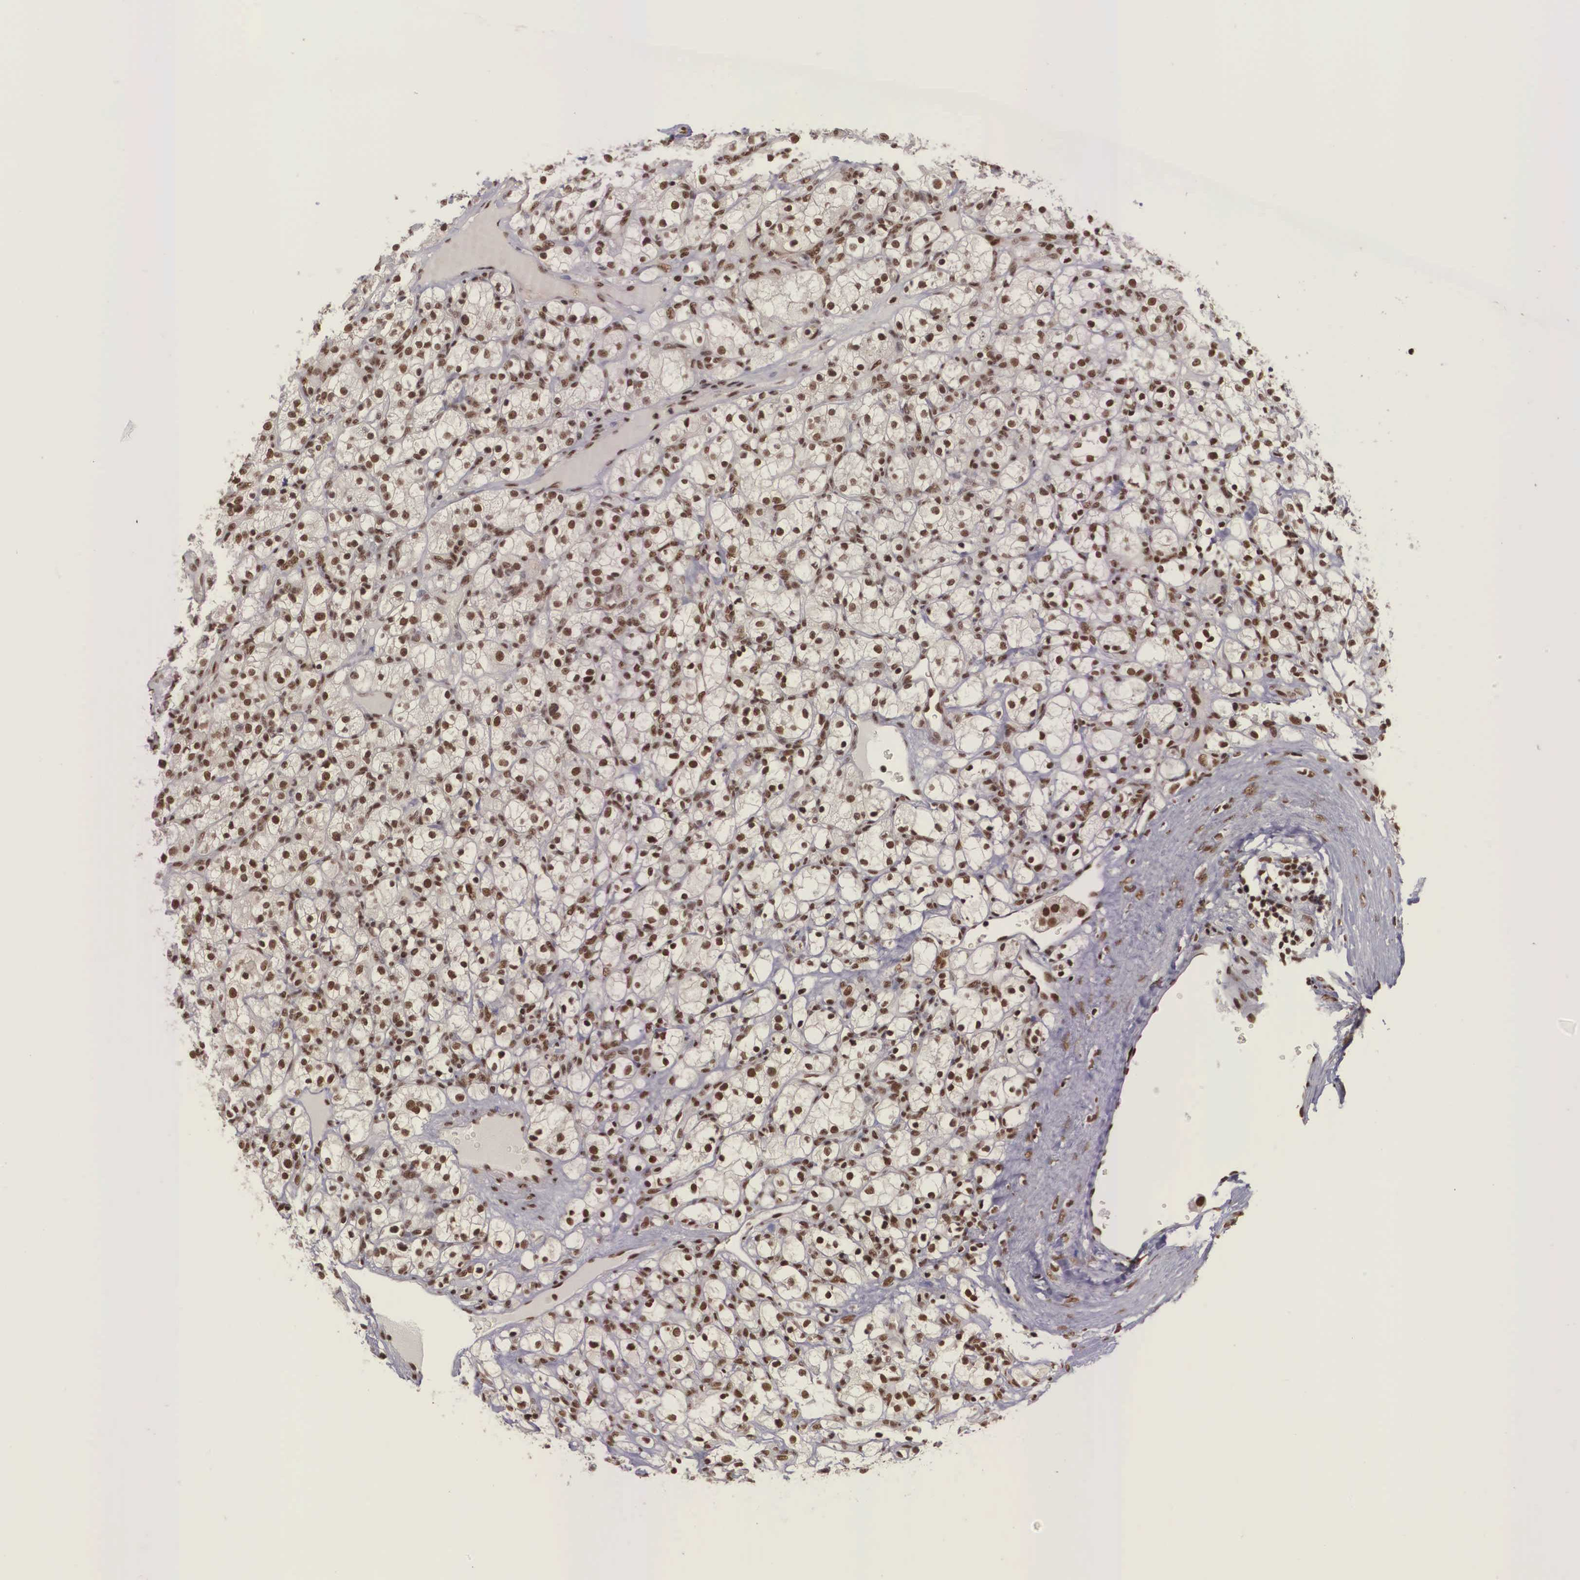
{"staining": {"intensity": "strong", "quantity": ">75%", "location": "nuclear"}, "tissue": "renal cancer", "cell_type": "Tumor cells", "image_type": "cancer", "snomed": [{"axis": "morphology", "description": "Adenocarcinoma, NOS"}, {"axis": "topography", "description": "Kidney"}], "caption": "A micrograph of human renal cancer (adenocarcinoma) stained for a protein demonstrates strong nuclear brown staining in tumor cells. The protein of interest is shown in brown color, while the nuclei are stained blue.", "gene": "POLR2F", "patient": {"sex": "female", "age": 83}}